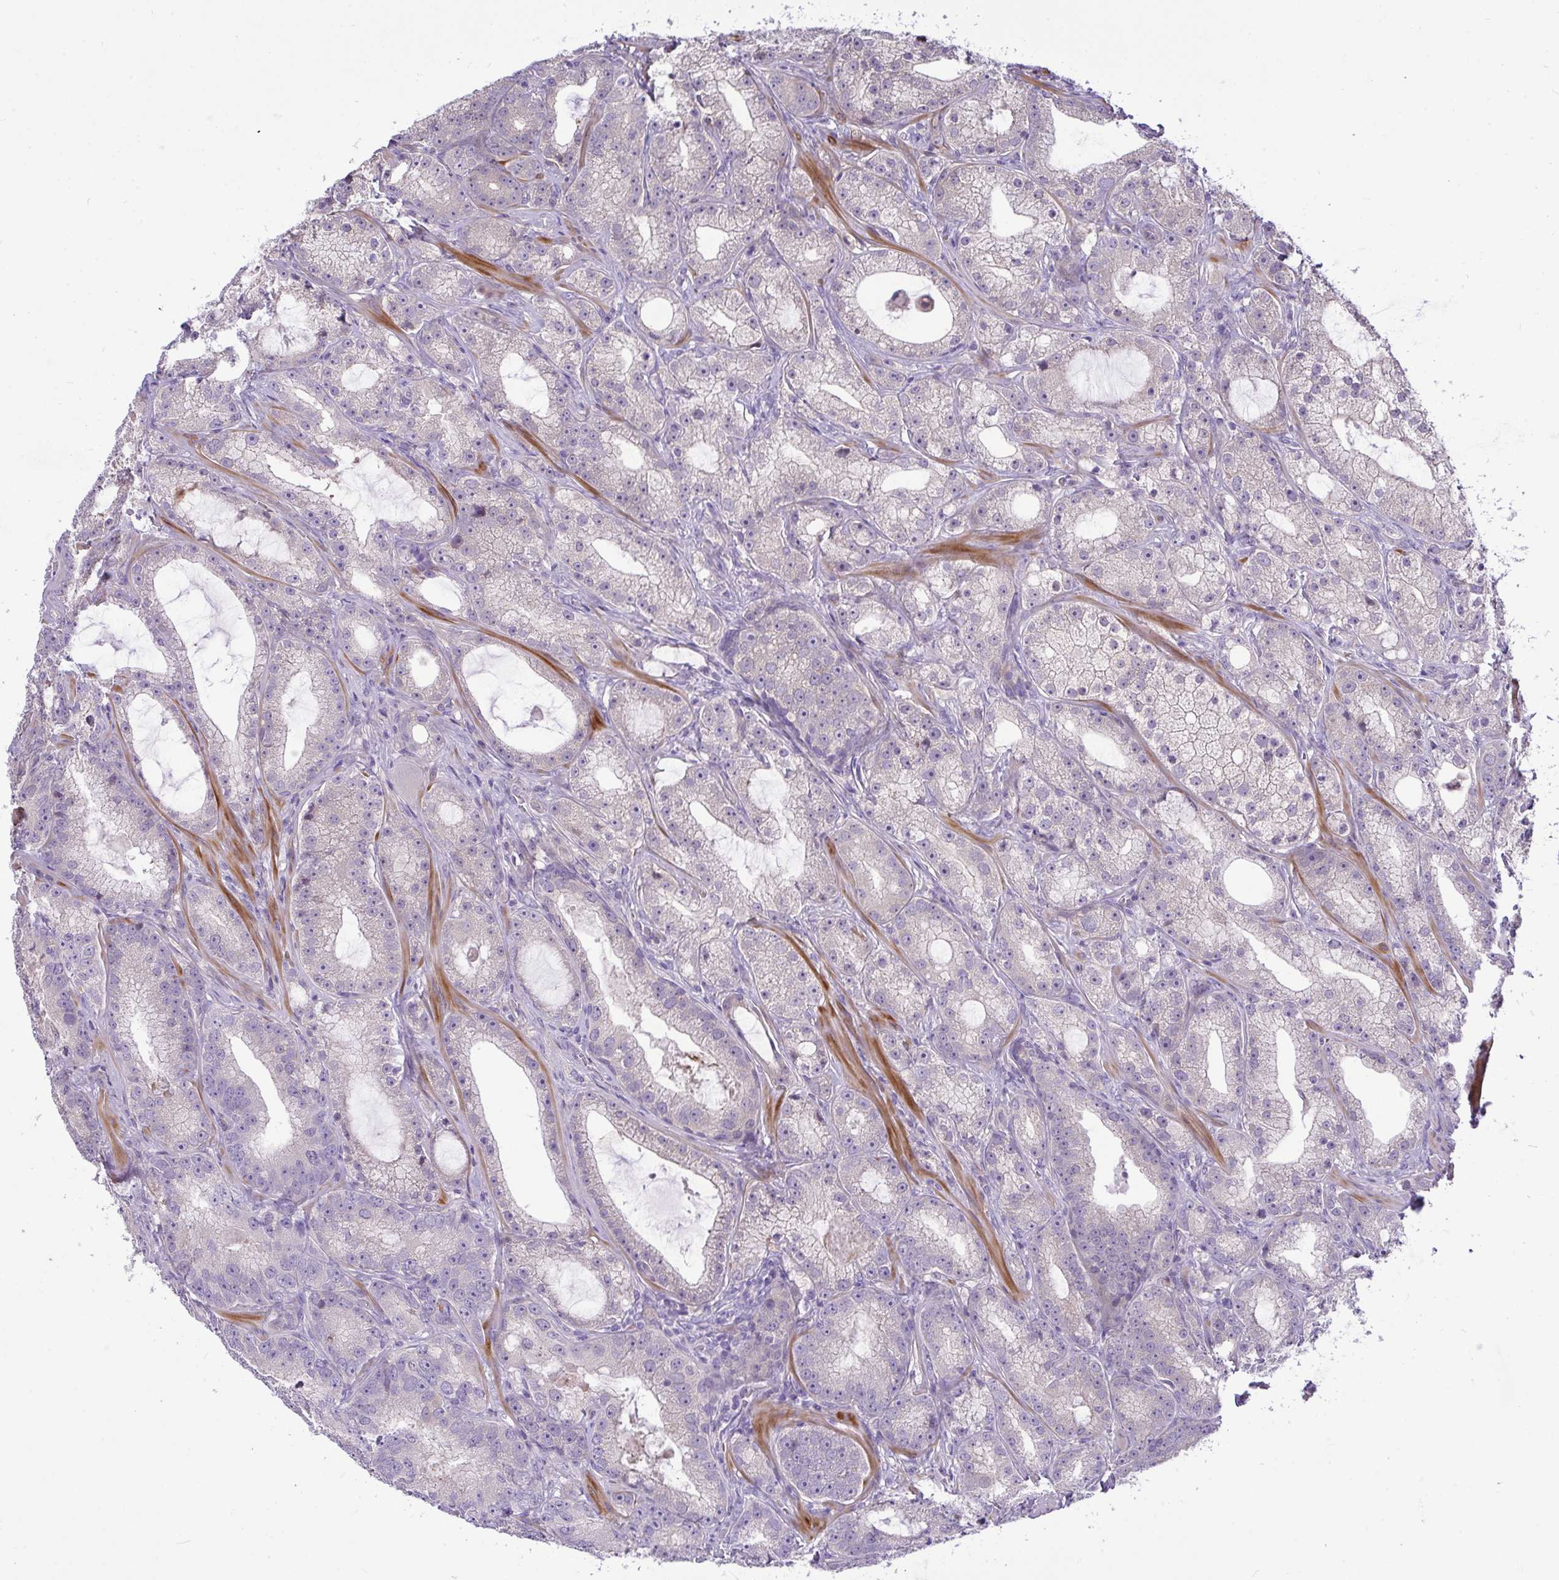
{"staining": {"intensity": "negative", "quantity": "none", "location": "none"}, "tissue": "prostate cancer", "cell_type": "Tumor cells", "image_type": "cancer", "snomed": [{"axis": "morphology", "description": "Adenocarcinoma, High grade"}, {"axis": "topography", "description": "Prostate"}], "caption": "Tumor cells show no significant staining in prostate adenocarcinoma (high-grade). Brightfield microscopy of immunohistochemistry stained with DAB (3,3'-diaminobenzidine) (brown) and hematoxylin (blue), captured at high magnification.", "gene": "MOCS1", "patient": {"sex": "male", "age": 65}}